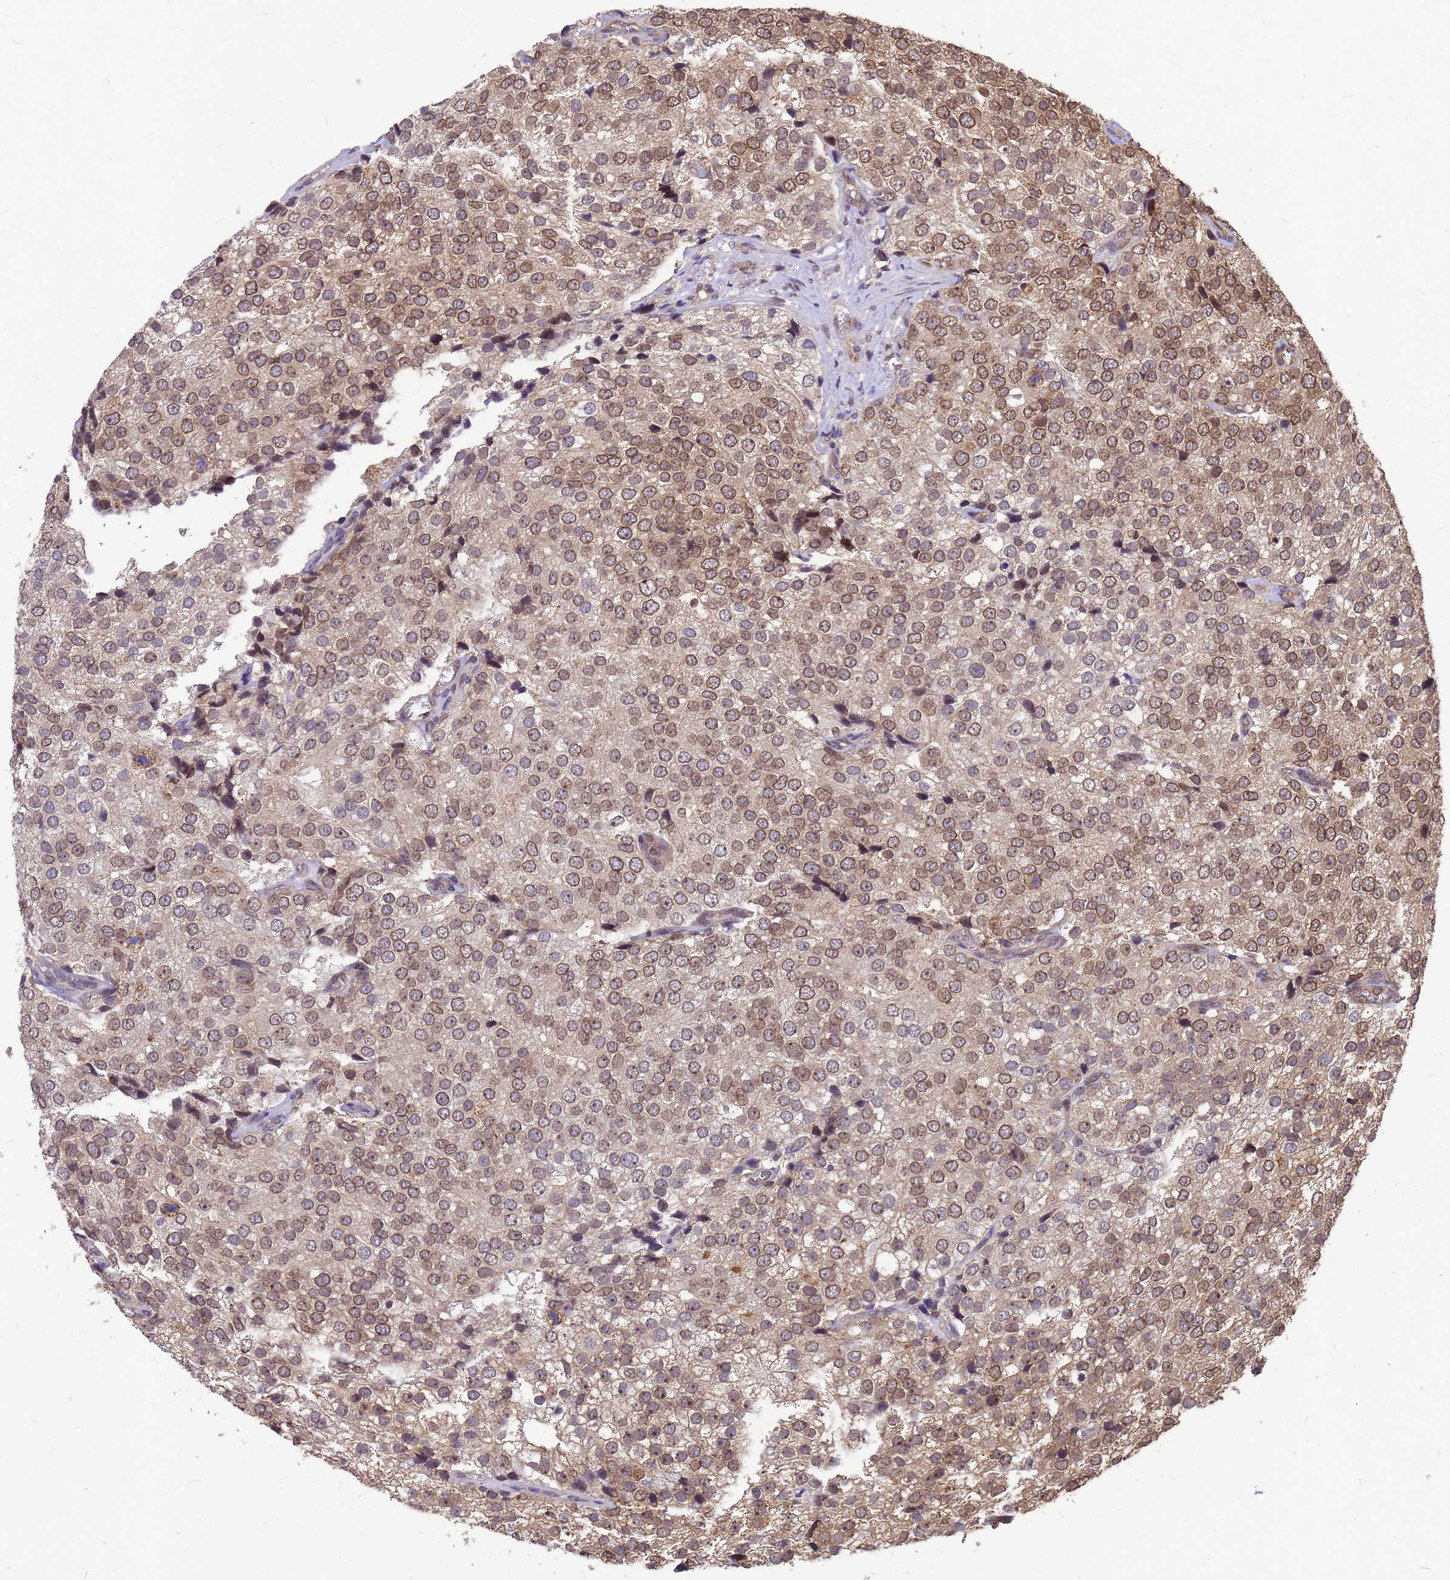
{"staining": {"intensity": "moderate", "quantity": ">75%", "location": "cytoplasmic/membranous,nuclear"}, "tissue": "prostate cancer", "cell_type": "Tumor cells", "image_type": "cancer", "snomed": [{"axis": "morphology", "description": "Adenocarcinoma, High grade"}, {"axis": "topography", "description": "Prostate"}], "caption": "Immunohistochemical staining of human prostate cancer demonstrates medium levels of moderate cytoplasmic/membranous and nuclear expression in about >75% of tumor cells.", "gene": "C1orf35", "patient": {"sex": "male", "age": 49}}